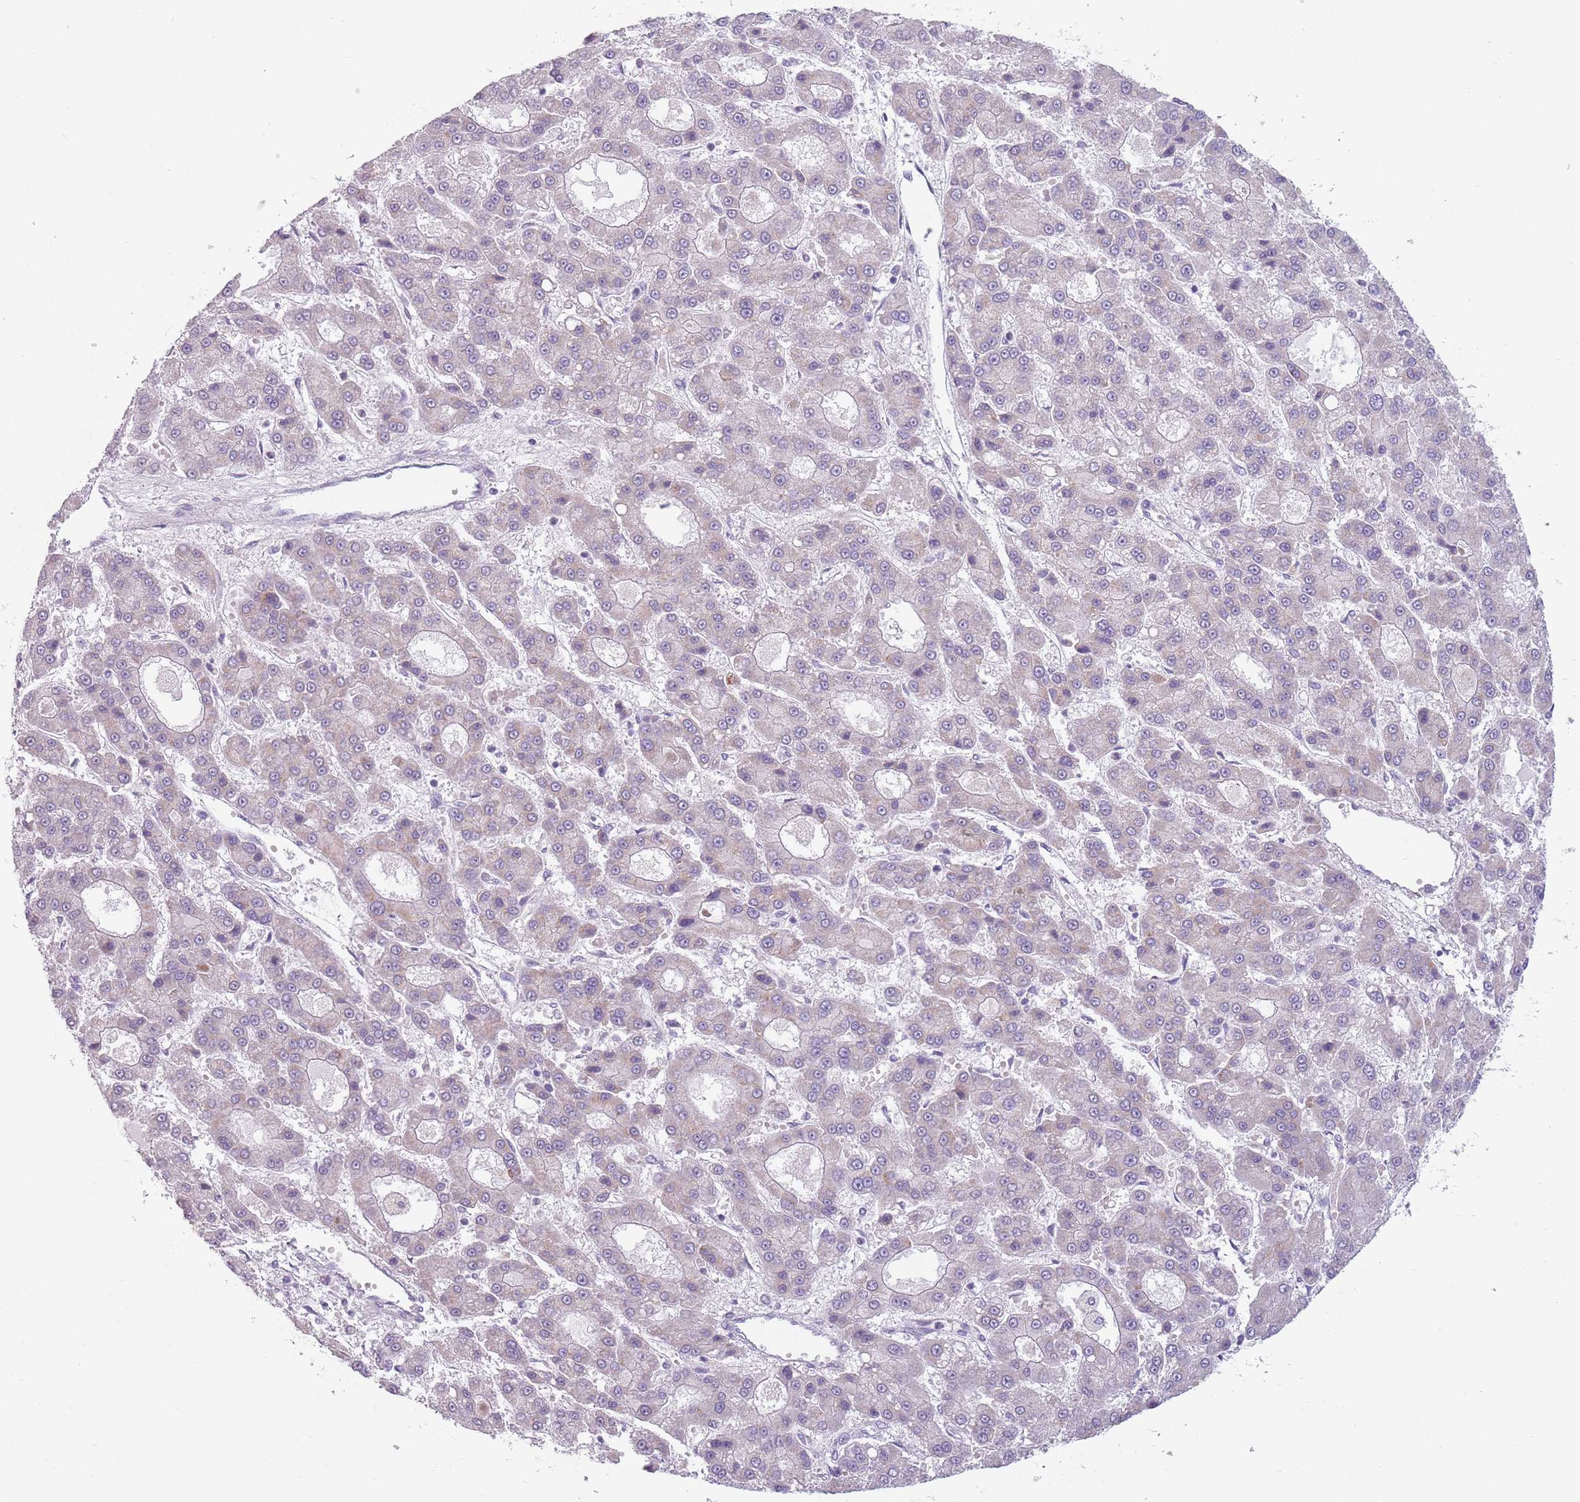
{"staining": {"intensity": "negative", "quantity": "none", "location": "none"}, "tissue": "liver cancer", "cell_type": "Tumor cells", "image_type": "cancer", "snomed": [{"axis": "morphology", "description": "Carcinoma, Hepatocellular, NOS"}, {"axis": "topography", "description": "Liver"}], "caption": "Photomicrograph shows no protein expression in tumor cells of hepatocellular carcinoma (liver) tissue.", "gene": "MEGF8", "patient": {"sex": "male", "age": 70}}